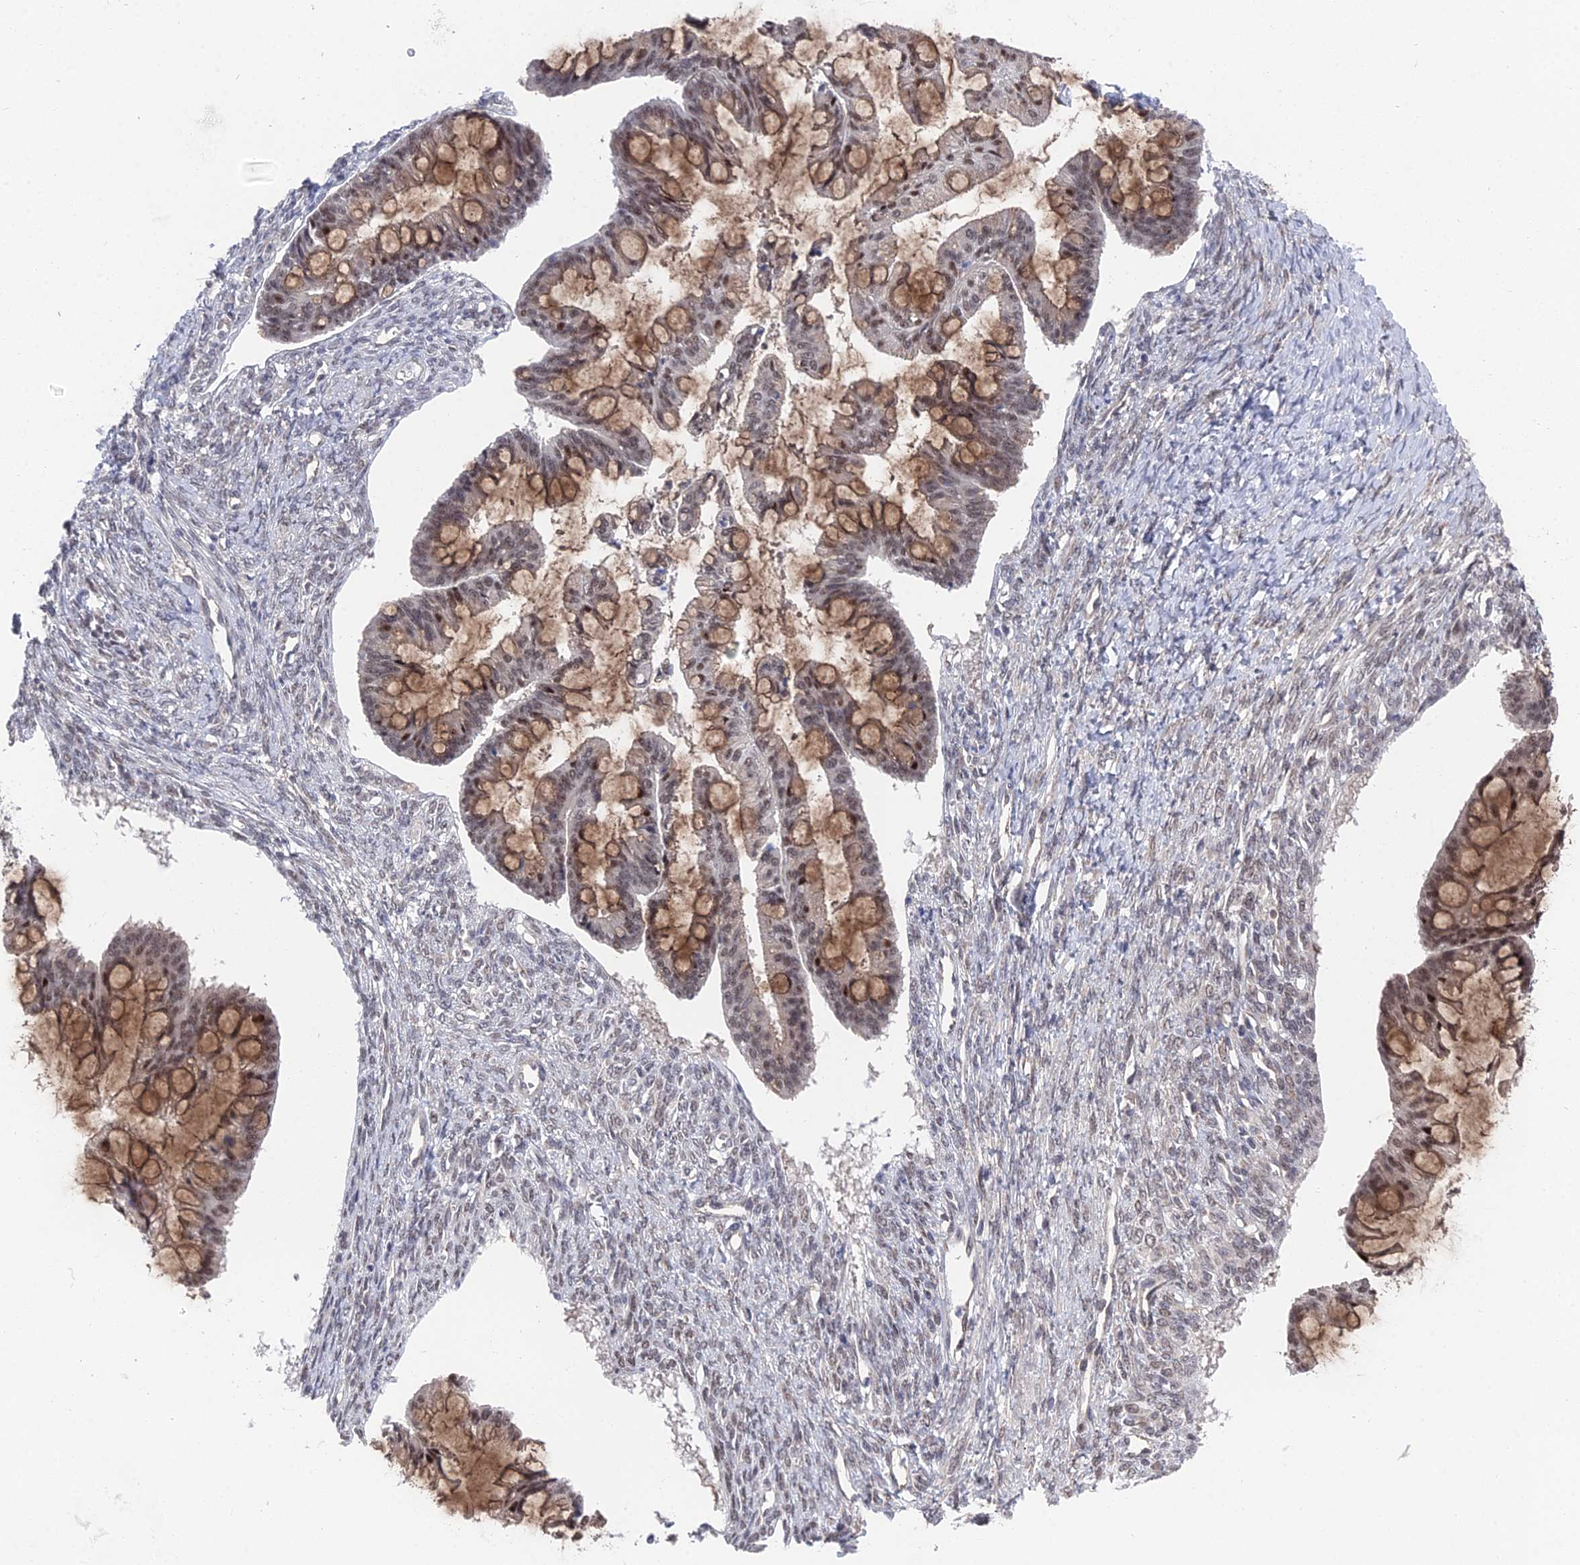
{"staining": {"intensity": "moderate", "quantity": "25%-75%", "location": "cytoplasmic/membranous,nuclear"}, "tissue": "ovarian cancer", "cell_type": "Tumor cells", "image_type": "cancer", "snomed": [{"axis": "morphology", "description": "Cystadenocarcinoma, mucinous, NOS"}, {"axis": "topography", "description": "Ovary"}], "caption": "Immunohistochemical staining of human ovarian cancer (mucinous cystadenocarcinoma) exhibits medium levels of moderate cytoplasmic/membranous and nuclear protein positivity in about 25%-75% of tumor cells.", "gene": "FHIP2A", "patient": {"sex": "female", "age": 73}}